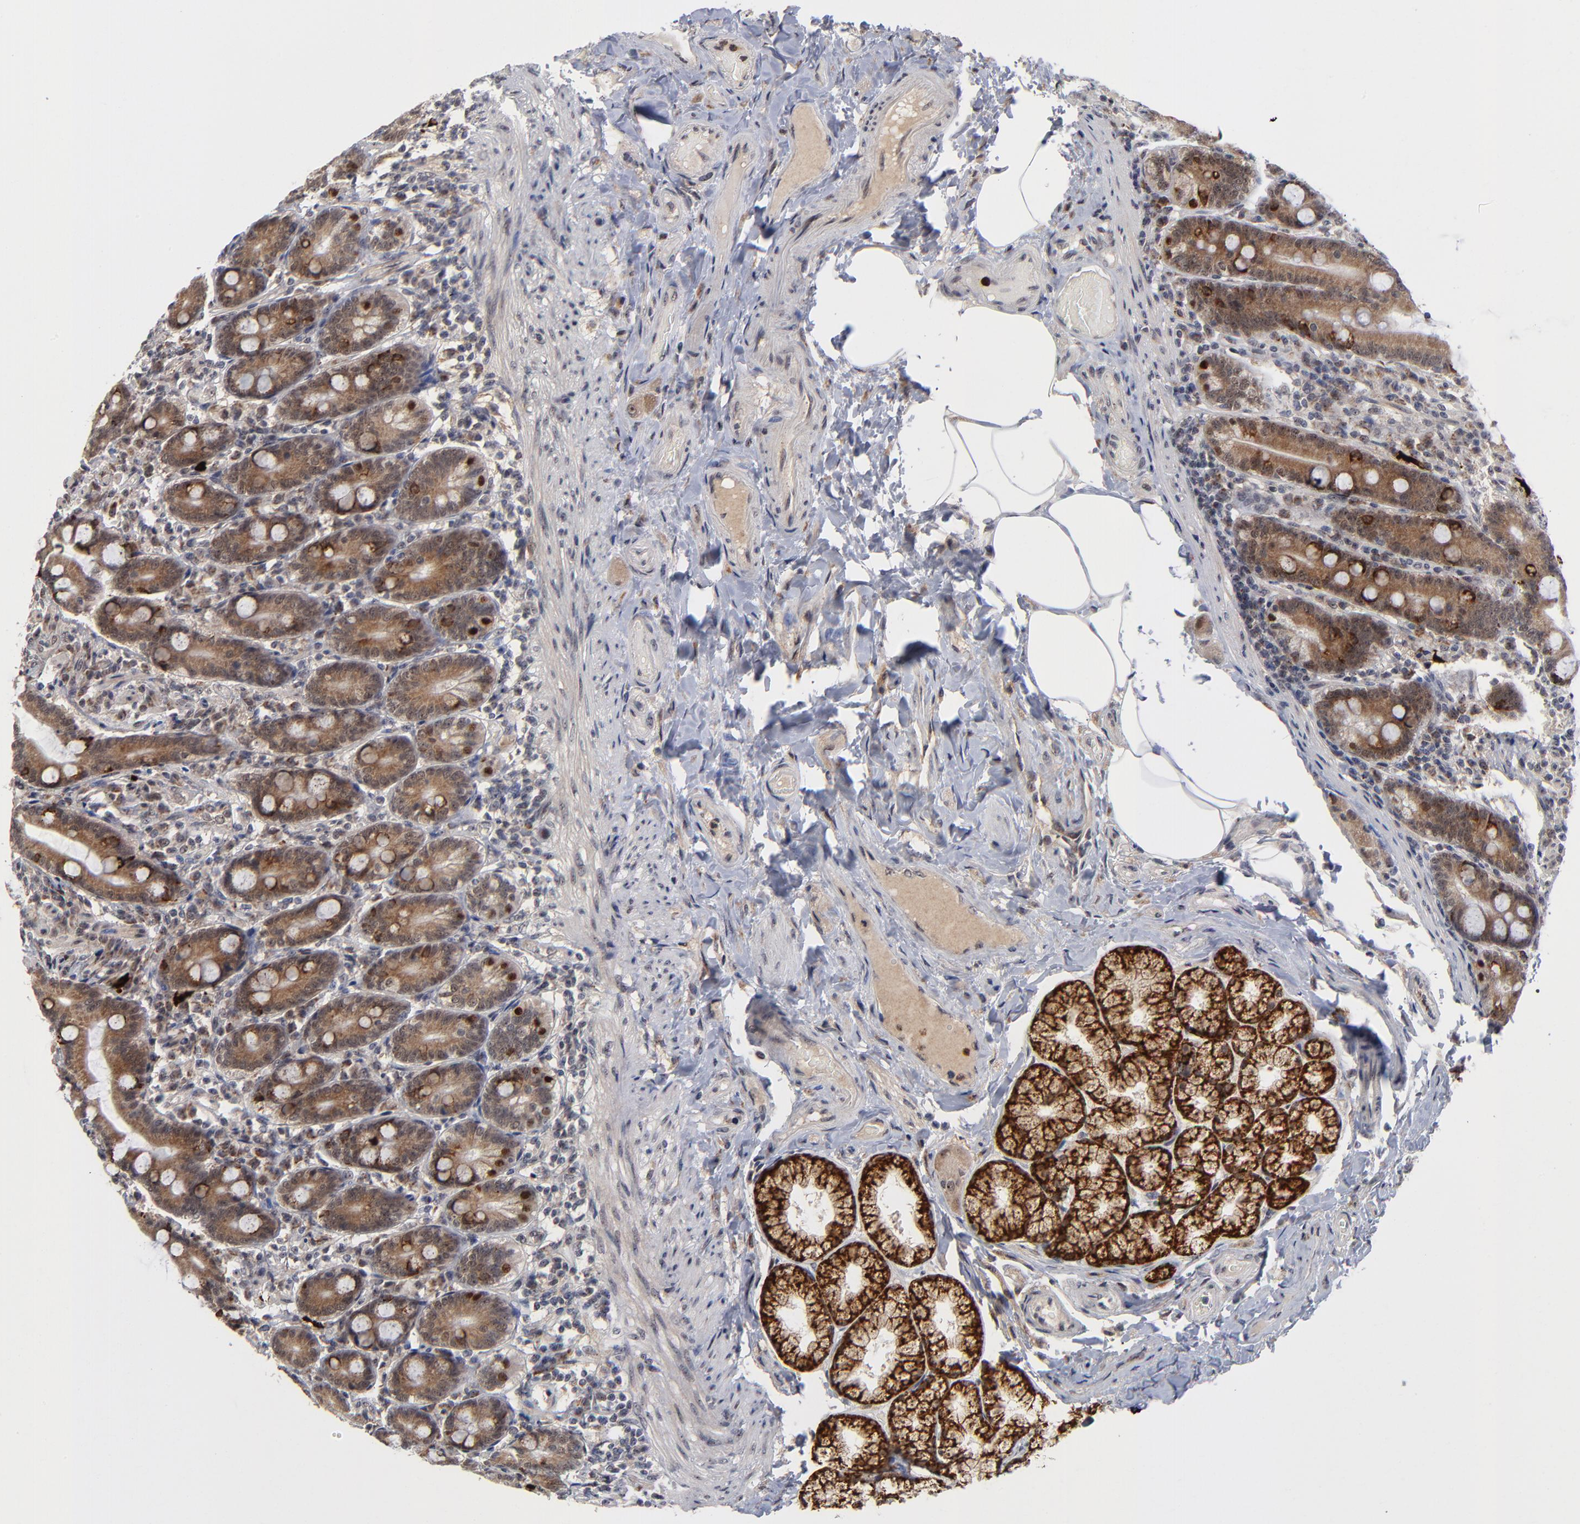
{"staining": {"intensity": "strong", "quantity": ">75%", "location": "cytoplasmic/membranous,nuclear"}, "tissue": "duodenum", "cell_type": "Glandular cells", "image_type": "normal", "snomed": [{"axis": "morphology", "description": "Normal tissue, NOS"}, {"axis": "topography", "description": "Duodenum"}], "caption": "Normal duodenum was stained to show a protein in brown. There is high levels of strong cytoplasmic/membranous,nuclear staining in approximately >75% of glandular cells.", "gene": "ZNF419", "patient": {"sex": "female", "age": 64}}